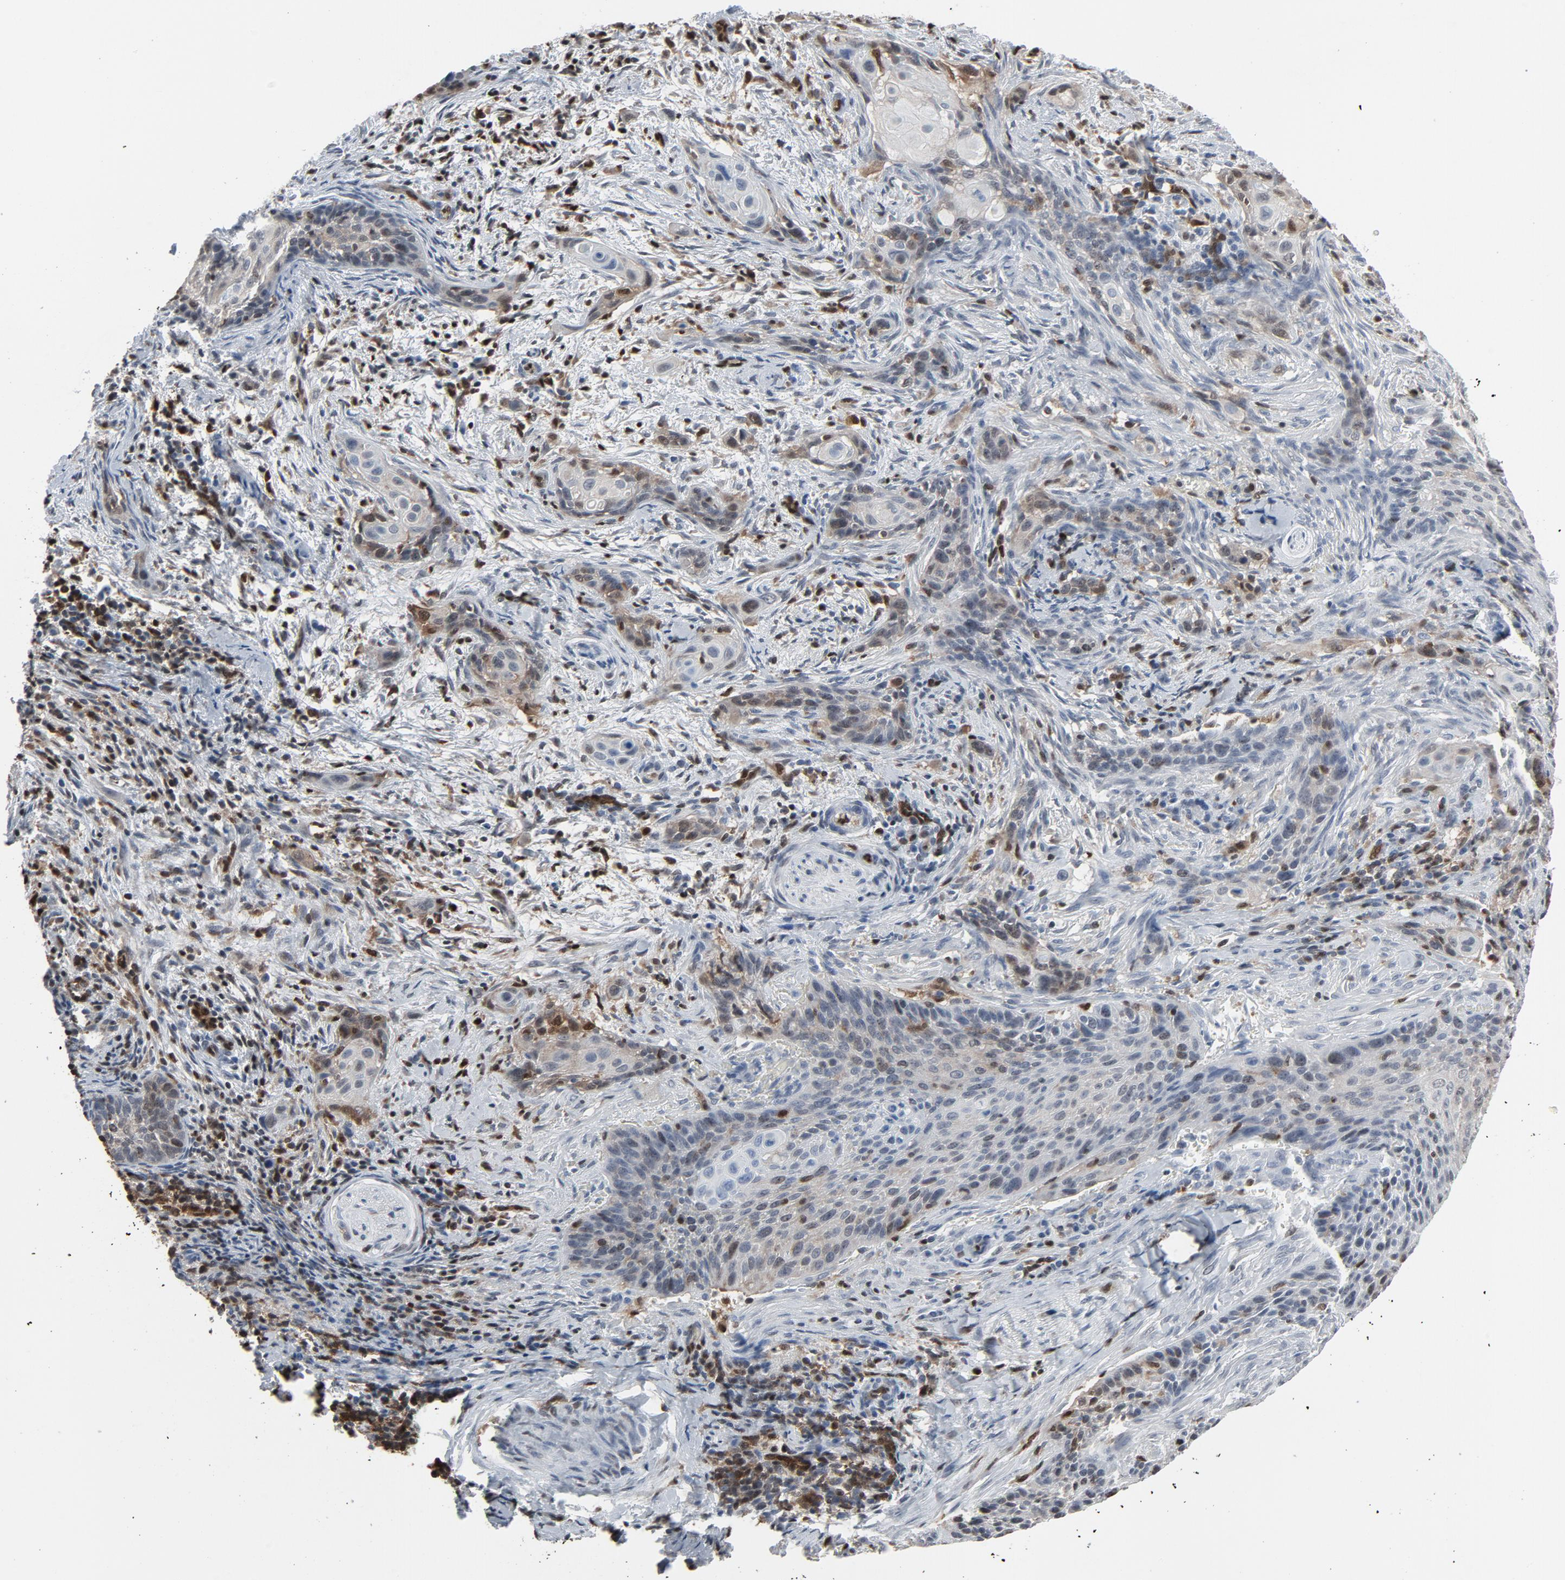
{"staining": {"intensity": "weak", "quantity": "<25%", "location": "cytoplasmic/membranous,nuclear"}, "tissue": "cervical cancer", "cell_type": "Tumor cells", "image_type": "cancer", "snomed": [{"axis": "morphology", "description": "Squamous cell carcinoma, NOS"}, {"axis": "topography", "description": "Cervix"}], "caption": "An immunohistochemistry image of cervical cancer (squamous cell carcinoma) is shown. There is no staining in tumor cells of cervical cancer (squamous cell carcinoma).", "gene": "STAT5A", "patient": {"sex": "female", "age": 33}}